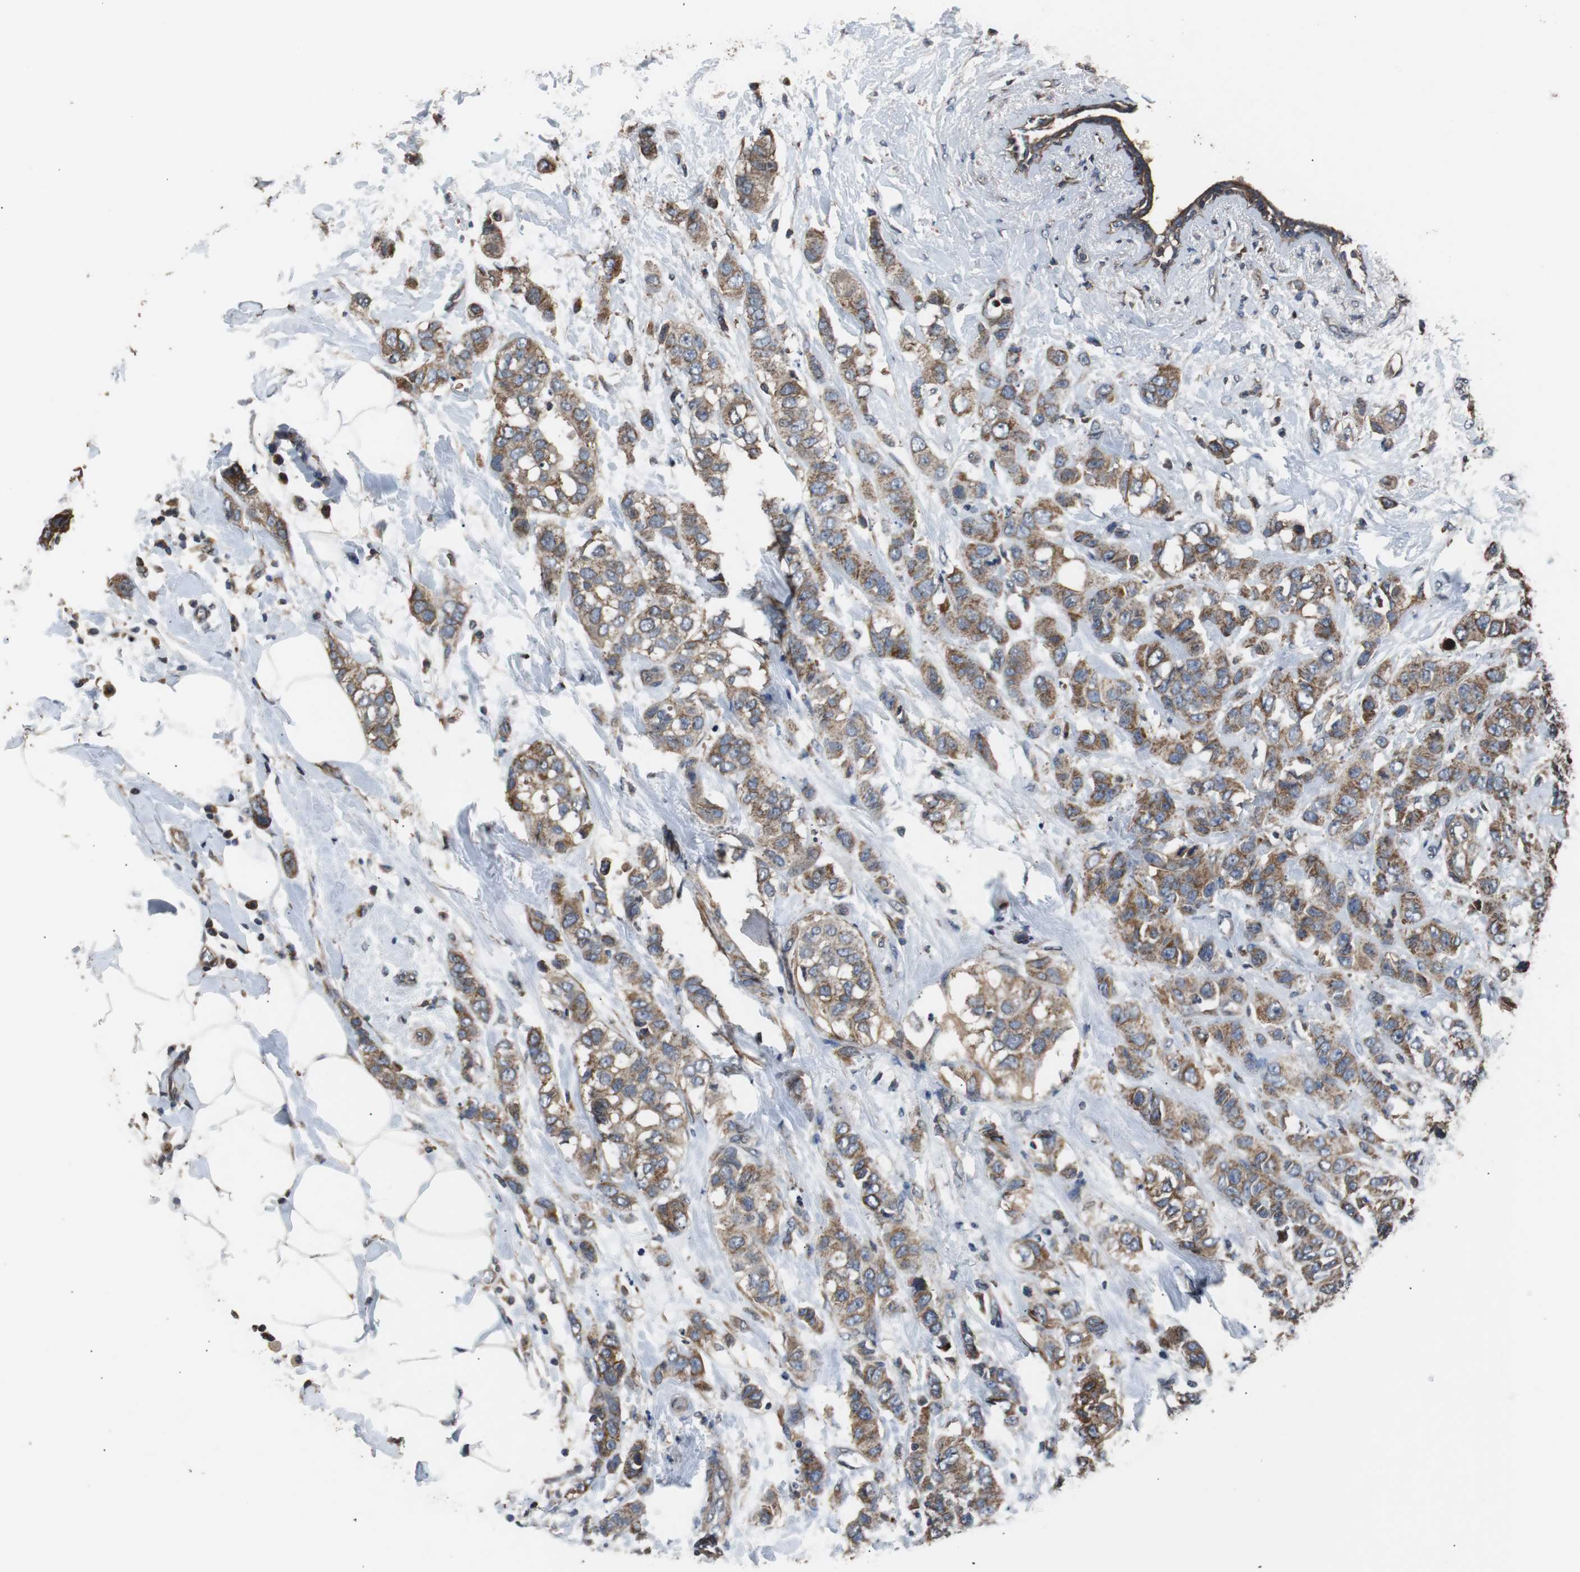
{"staining": {"intensity": "moderate", "quantity": ">75%", "location": "cytoplasmic/membranous"}, "tissue": "breast cancer", "cell_type": "Tumor cells", "image_type": "cancer", "snomed": [{"axis": "morphology", "description": "Normal tissue, NOS"}, {"axis": "morphology", "description": "Duct carcinoma"}, {"axis": "topography", "description": "Breast"}], "caption": "Protein staining of infiltrating ductal carcinoma (breast) tissue shows moderate cytoplasmic/membranous staining in approximately >75% of tumor cells.", "gene": "PITRM1", "patient": {"sex": "female", "age": 50}}